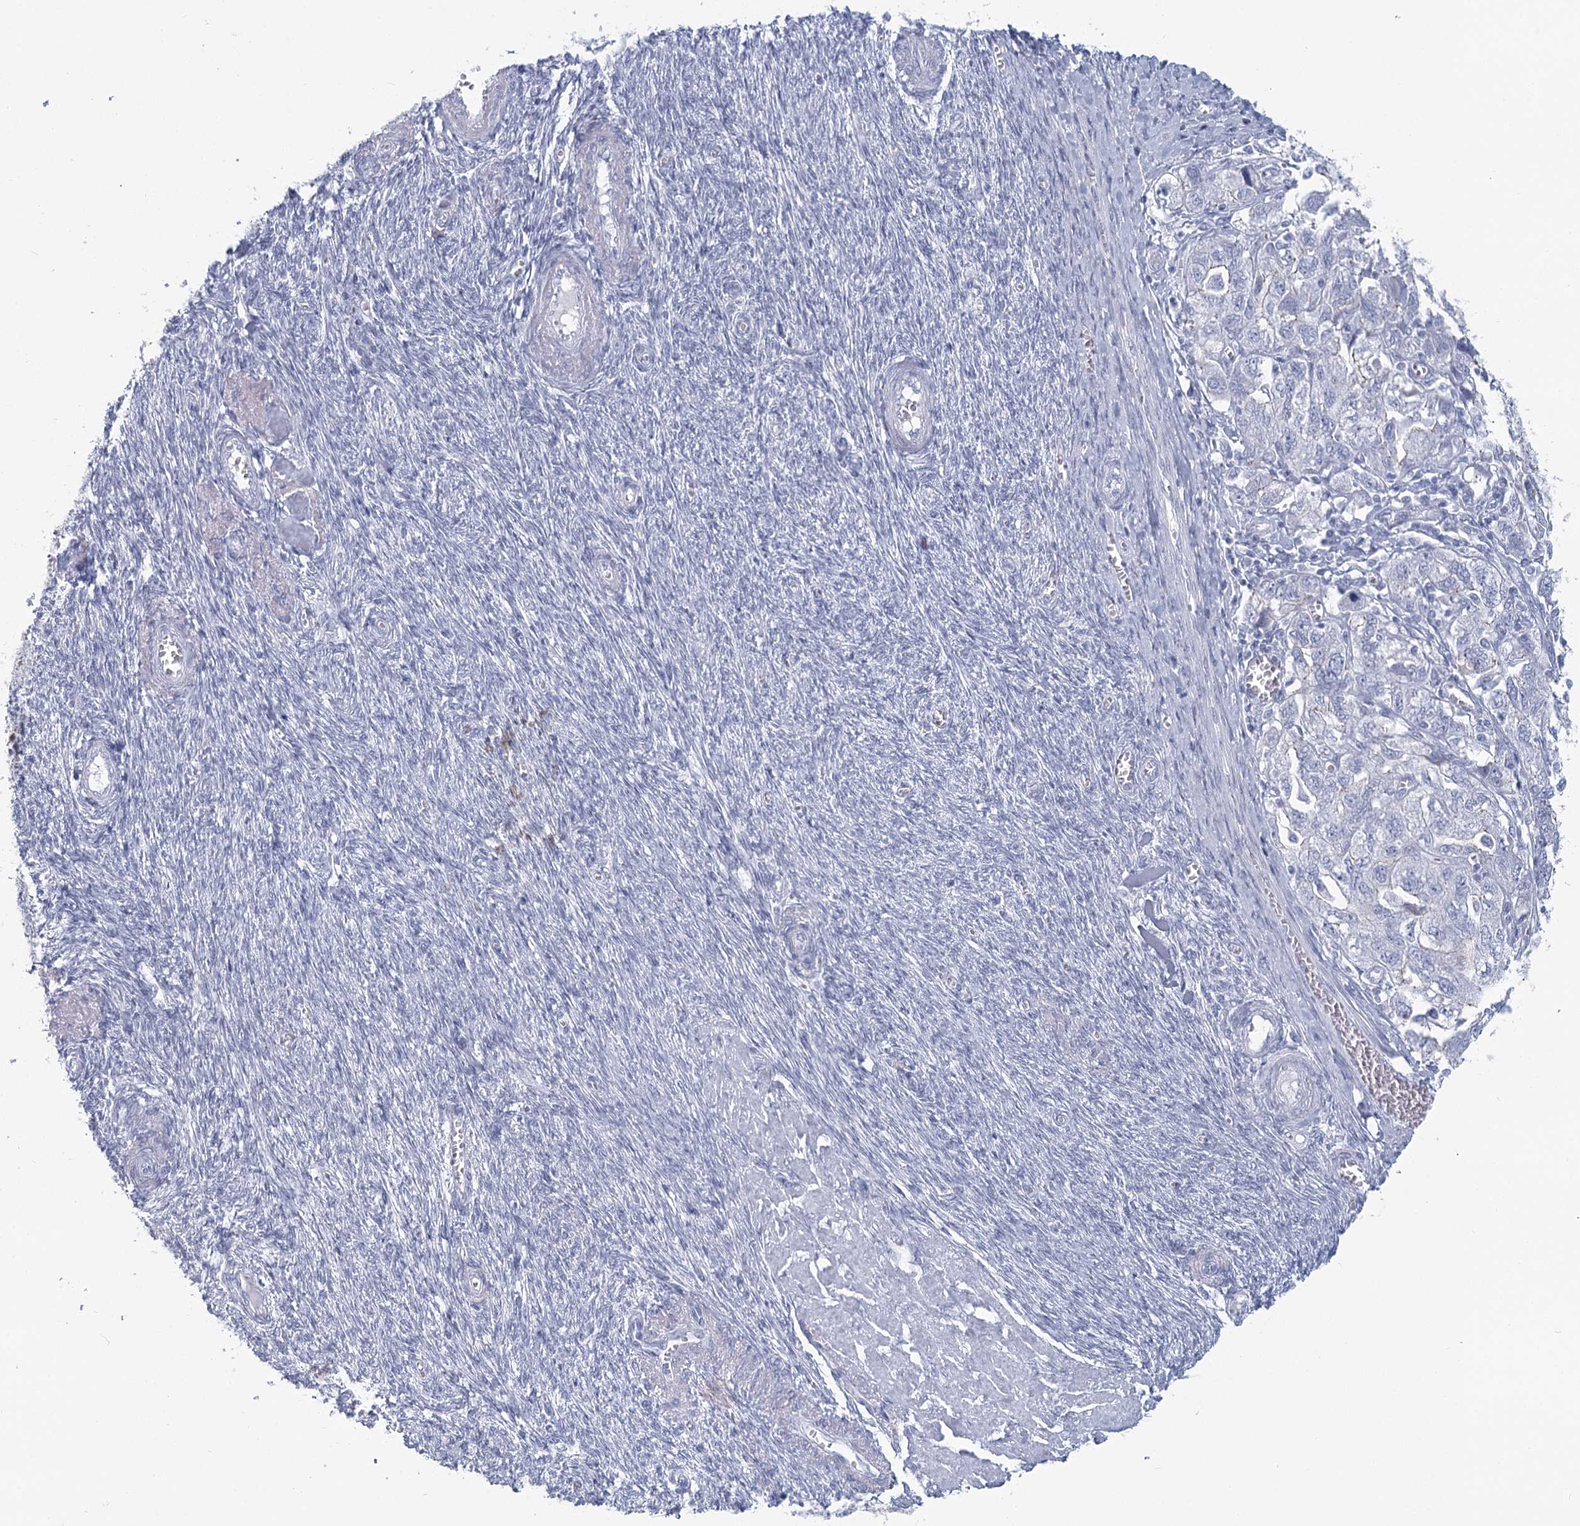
{"staining": {"intensity": "negative", "quantity": "none", "location": "none"}, "tissue": "ovarian cancer", "cell_type": "Tumor cells", "image_type": "cancer", "snomed": [{"axis": "morphology", "description": "Carcinoma, NOS"}, {"axis": "morphology", "description": "Cystadenocarcinoma, serous, NOS"}, {"axis": "topography", "description": "Ovary"}], "caption": "Ovarian cancer was stained to show a protein in brown. There is no significant staining in tumor cells.", "gene": "WNT8B", "patient": {"sex": "female", "age": 69}}